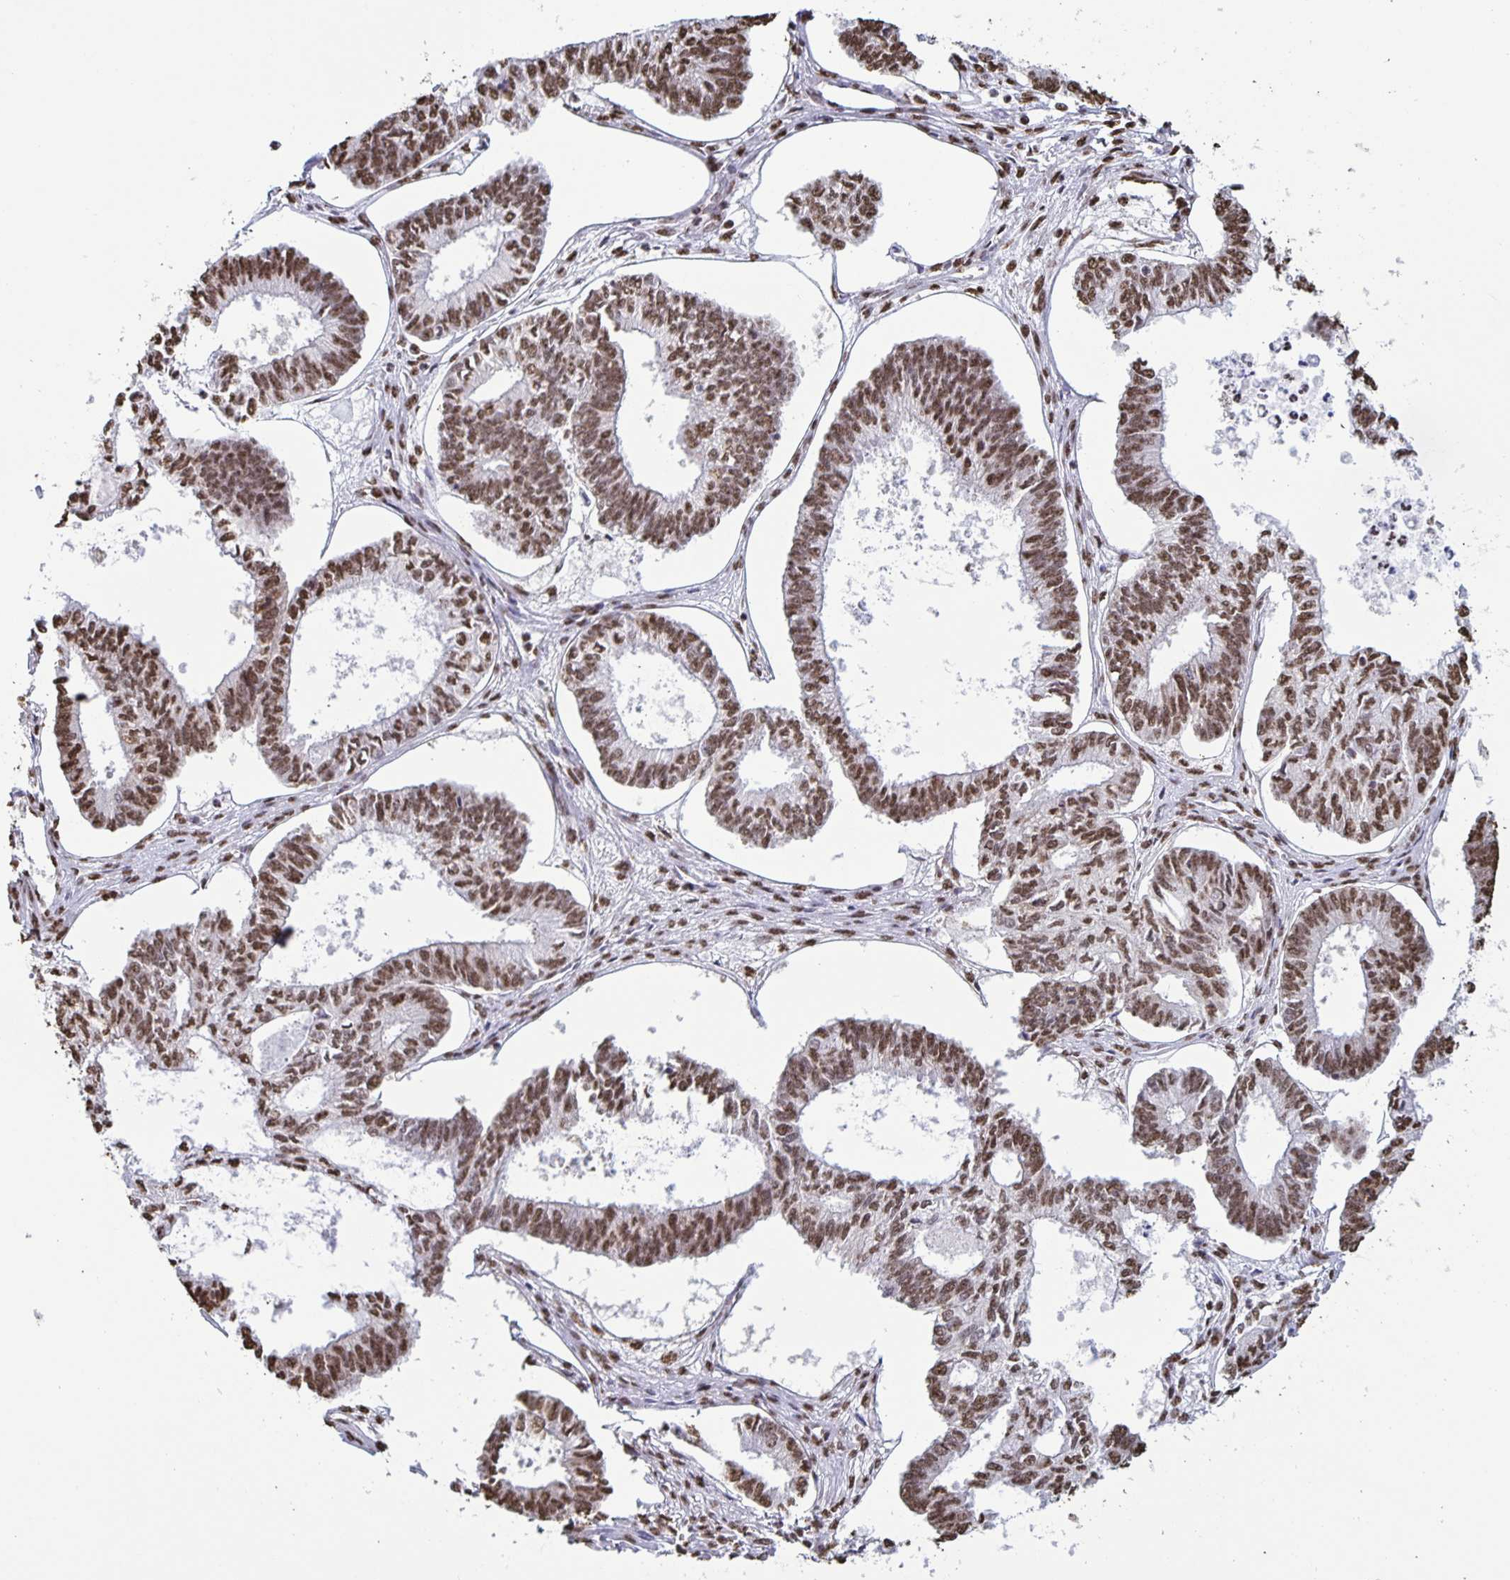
{"staining": {"intensity": "moderate", "quantity": ">75%", "location": "nuclear"}, "tissue": "ovarian cancer", "cell_type": "Tumor cells", "image_type": "cancer", "snomed": [{"axis": "morphology", "description": "Carcinoma, endometroid"}, {"axis": "topography", "description": "Ovary"}], "caption": "The histopathology image exhibits staining of endometroid carcinoma (ovarian), revealing moderate nuclear protein expression (brown color) within tumor cells.", "gene": "DUT", "patient": {"sex": "female", "age": 64}}